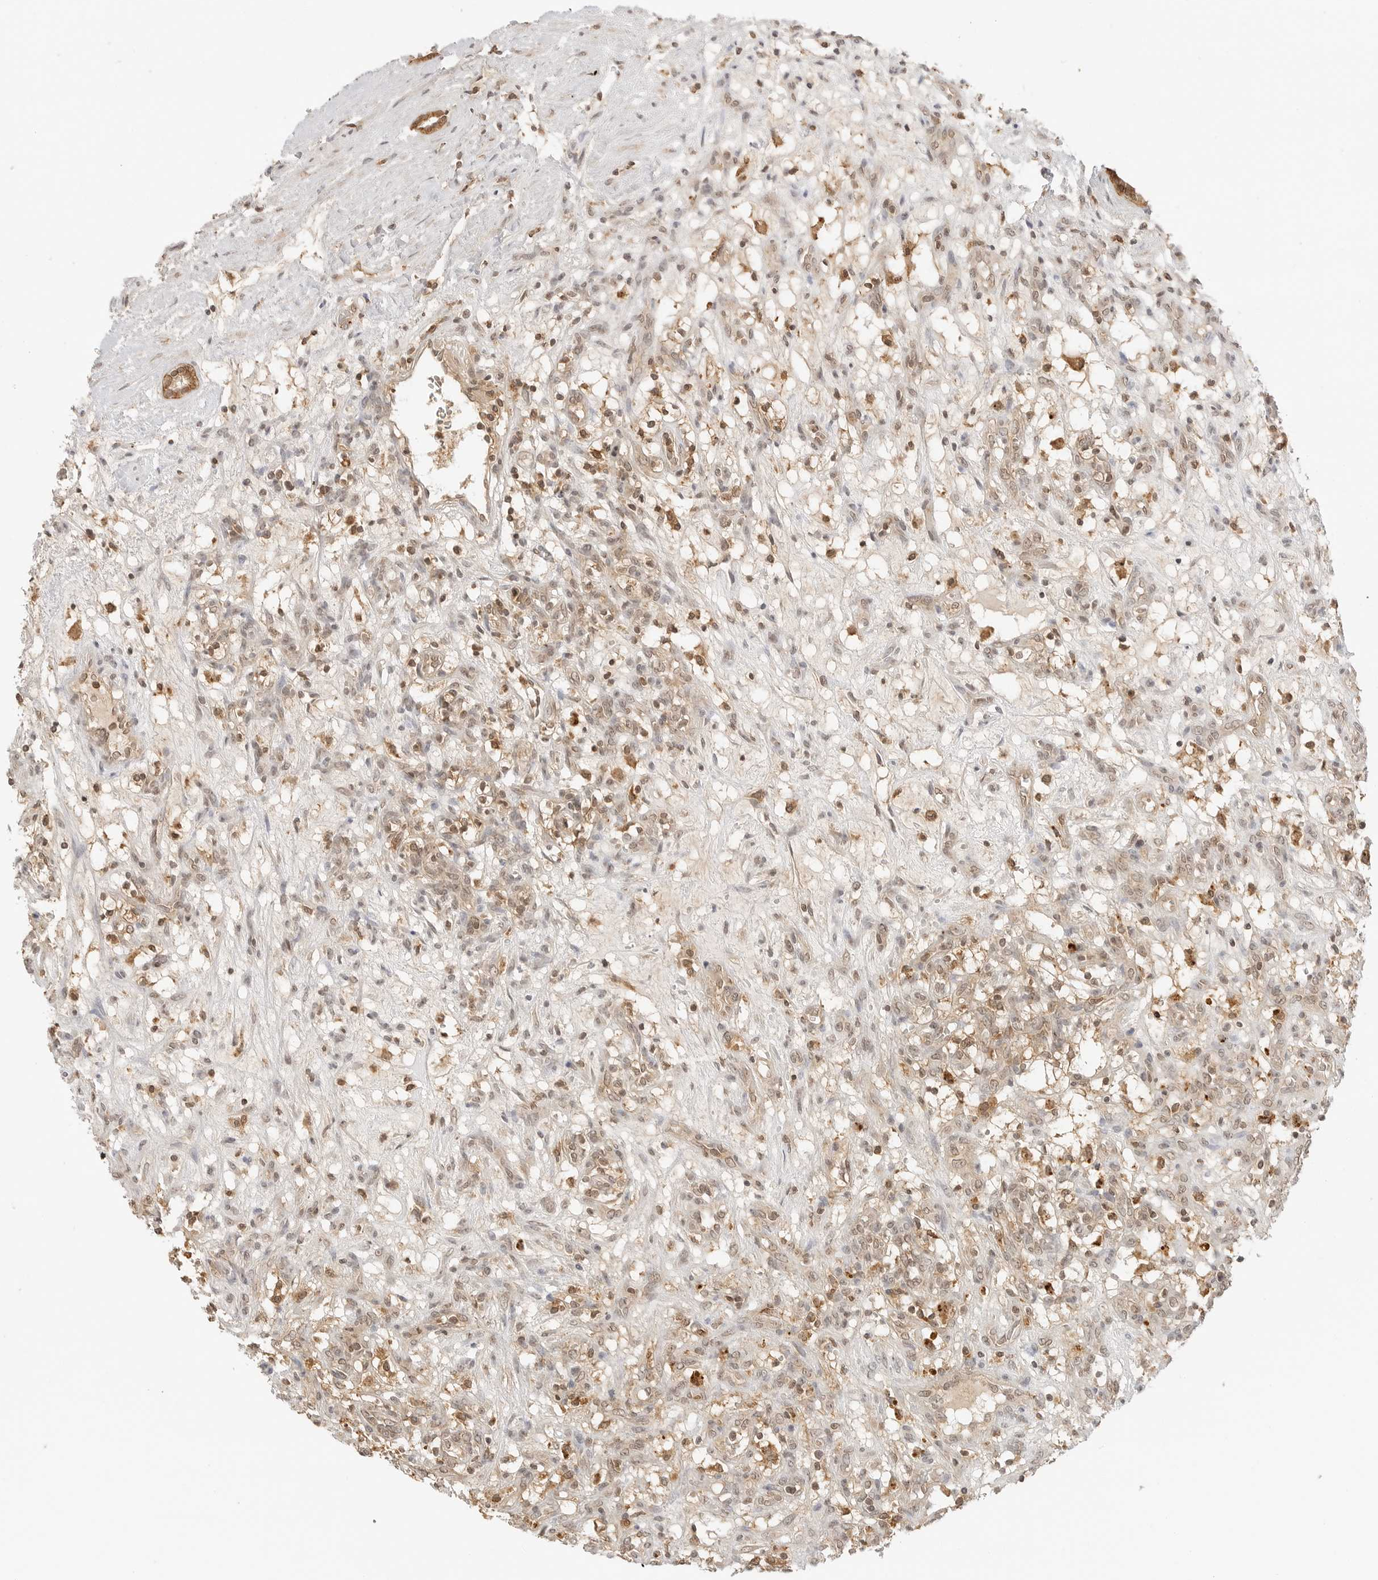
{"staining": {"intensity": "moderate", "quantity": ">75%", "location": "cytoplasmic/membranous,nuclear"}, "tissue": "renal cancer", "cell_type": "Tumor cells", "image_type": "cancer", "snomed": [{"axis": "morphology", "description": "Adenocarcinoma, NOS"}, {"axis": "topography", "description": "Kidney"}], "caption": "Moderate cytoplasmic/membranous and nuclear staining is seen in about >75% of tumor cells in adenocarcinoma (renal). The protein is shown in brown color, while the nuclei are stained blue.", "gene": "EPHA1", "patient": {"sex": "female", "age": 57}}